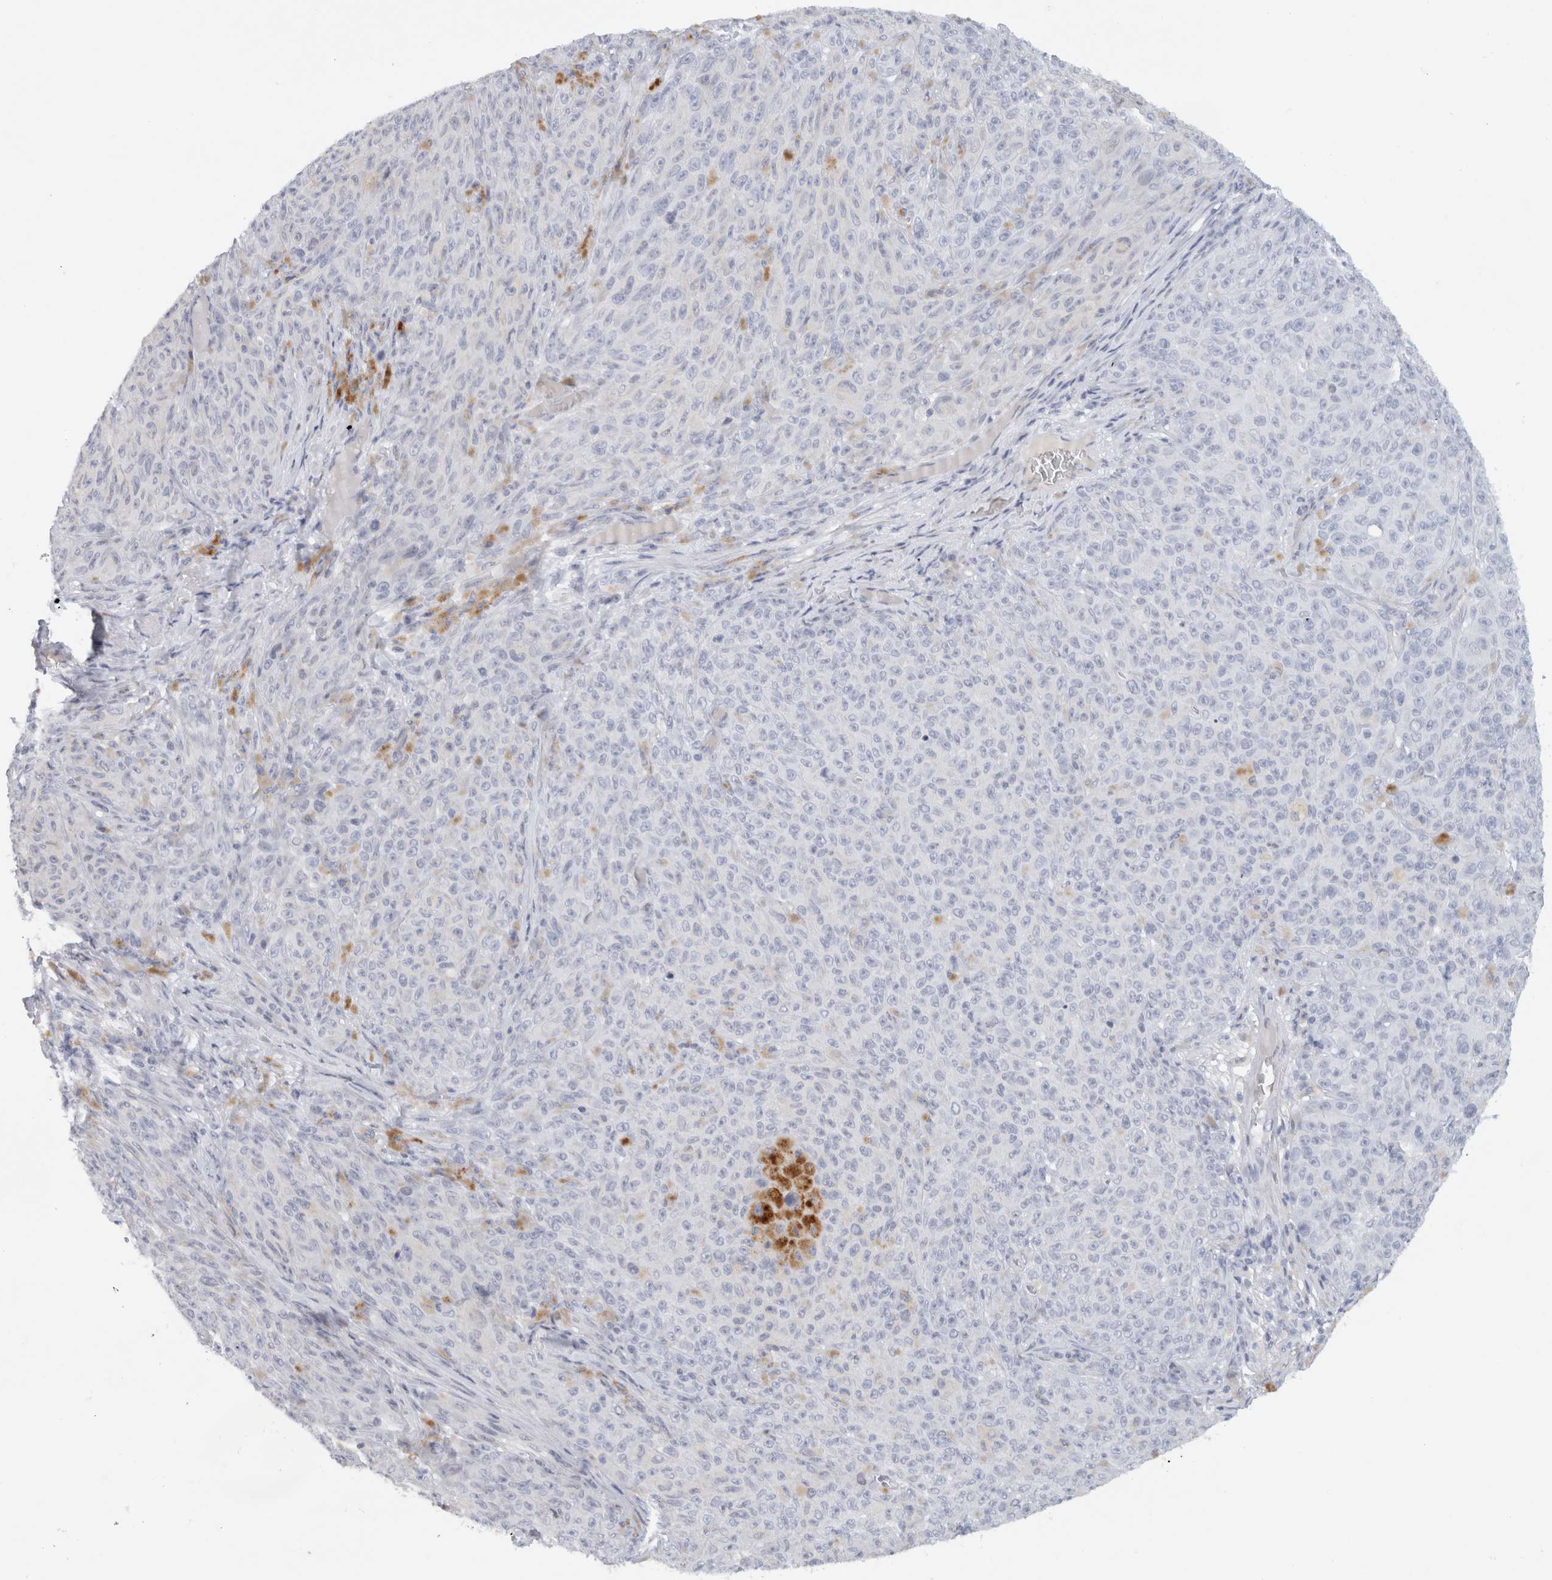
{"staining": {"intensity": "negative", "quantity": "none", "location": "none"}, "tissue": "melanoma", "cell_type": "Tumor cells", "image_type": "cancer", "snomed": [{"axis": "morphology", "description": "Malignant melanoma, NOS"}, {"axis": "topography", "description": "Skin"}], "caption": "This is a micrograph of immunohistochemistry (IHC) staining of melanoma, which shows no positivity in tumor cells.", "gene": "STK31", "patient": {"sex": "female", "age": 82}}